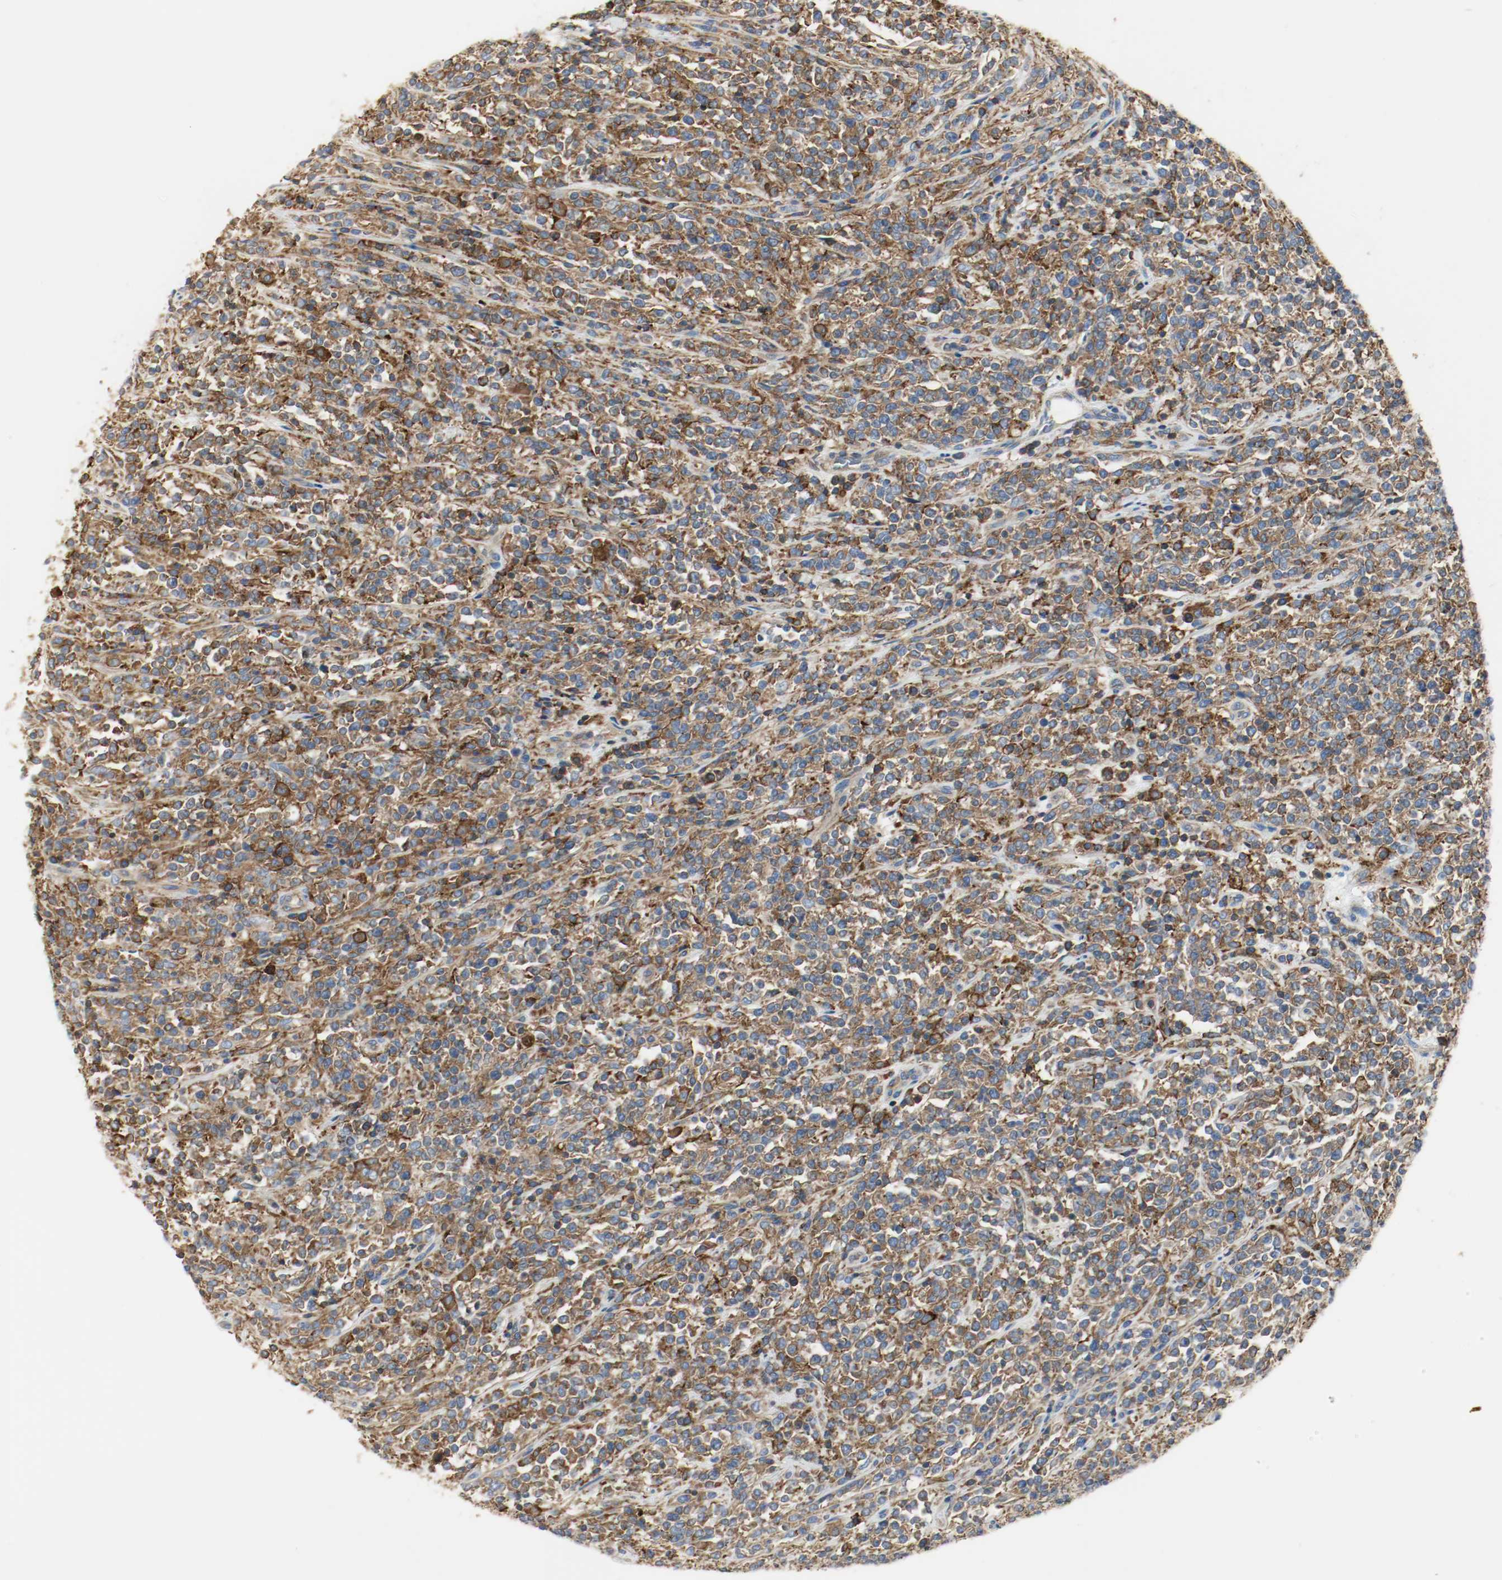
{"staining": {"intensity": "moderate", "quantity": ">75%", "location": "cytoplasmic/membranous"}, "tissue": "lymphoma", "cell_type": "Tumor cells", "image_type": "cancer", "snomed": [{"axis": "morphology", "description": "Malignant lymphoma, non-Hodgkin's type, High grade"}, {"axis": "topography", "description": "Soft tissue"}], "caption": "Human lymphoma stained for a protein (brown) reveals moderate cytoplasmic/membranous positive expression in approximately >75% of tumor cells.", "gene": "ARPC1B", "patient": {"sex": "male", "age": 18}}